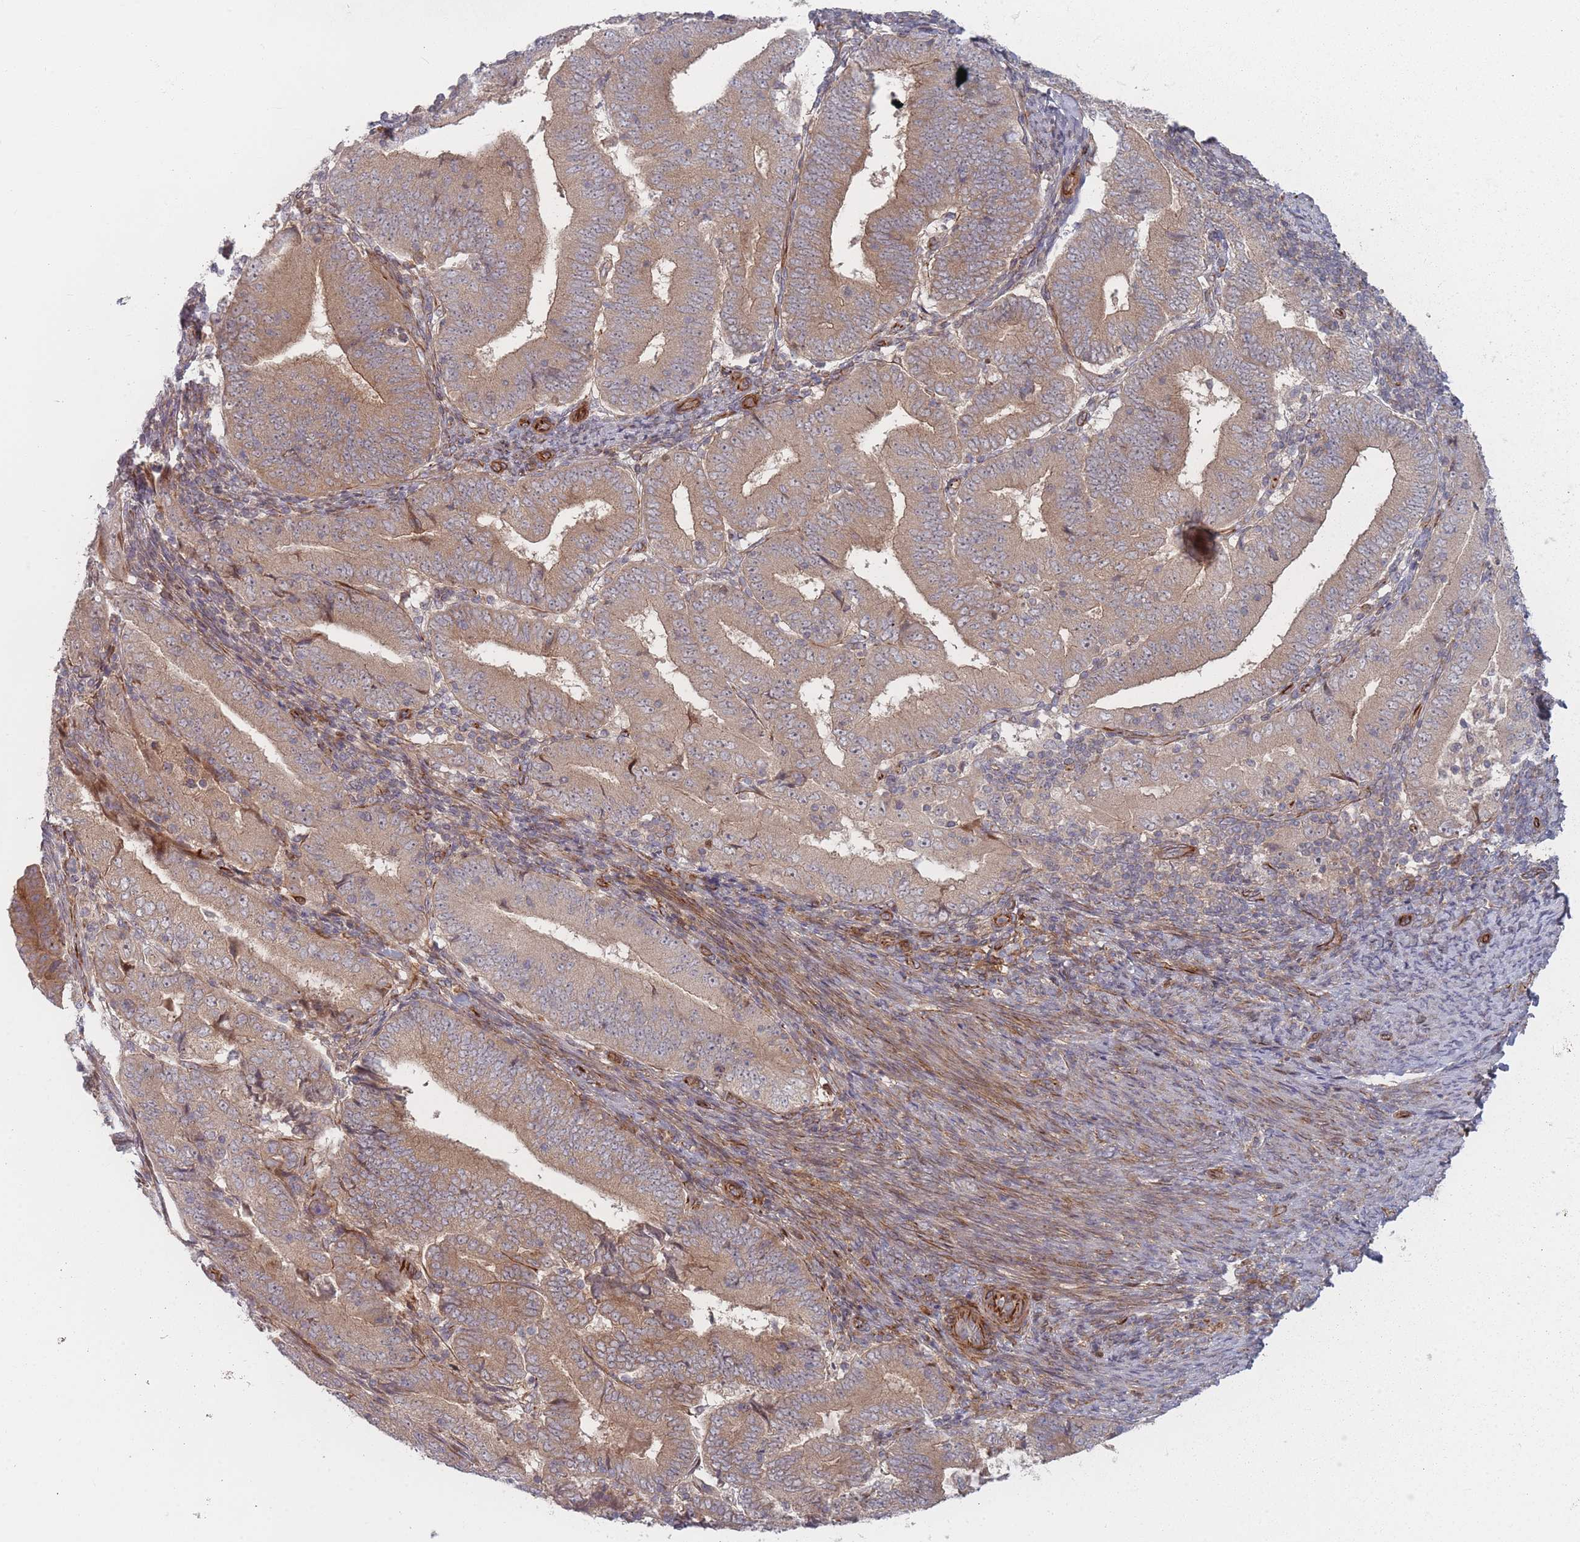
{"staining": {"intensity": "moderate", "quantity": ">75%", "location": "cytoplasmic/membranous"}, "tissue": "endometrial cancer", "cell_type": "Tumor cells", "image_type": "cancer", "snomed": [{"axis": "morphology", "description": "Adenocarcinoma, NOS"}, {"axis": "topography", "description": "Endometrium"}], "caption": "An image showing moderate cytoplasmic/membranous expression in approximately >75% of tumor cells in endometrial cancer (adenocarcinoma), as visualized by brown immunohistochemical staining.", "gene": "EEF1AKMT2", "patient": {"sex": "female", "age": 70}}